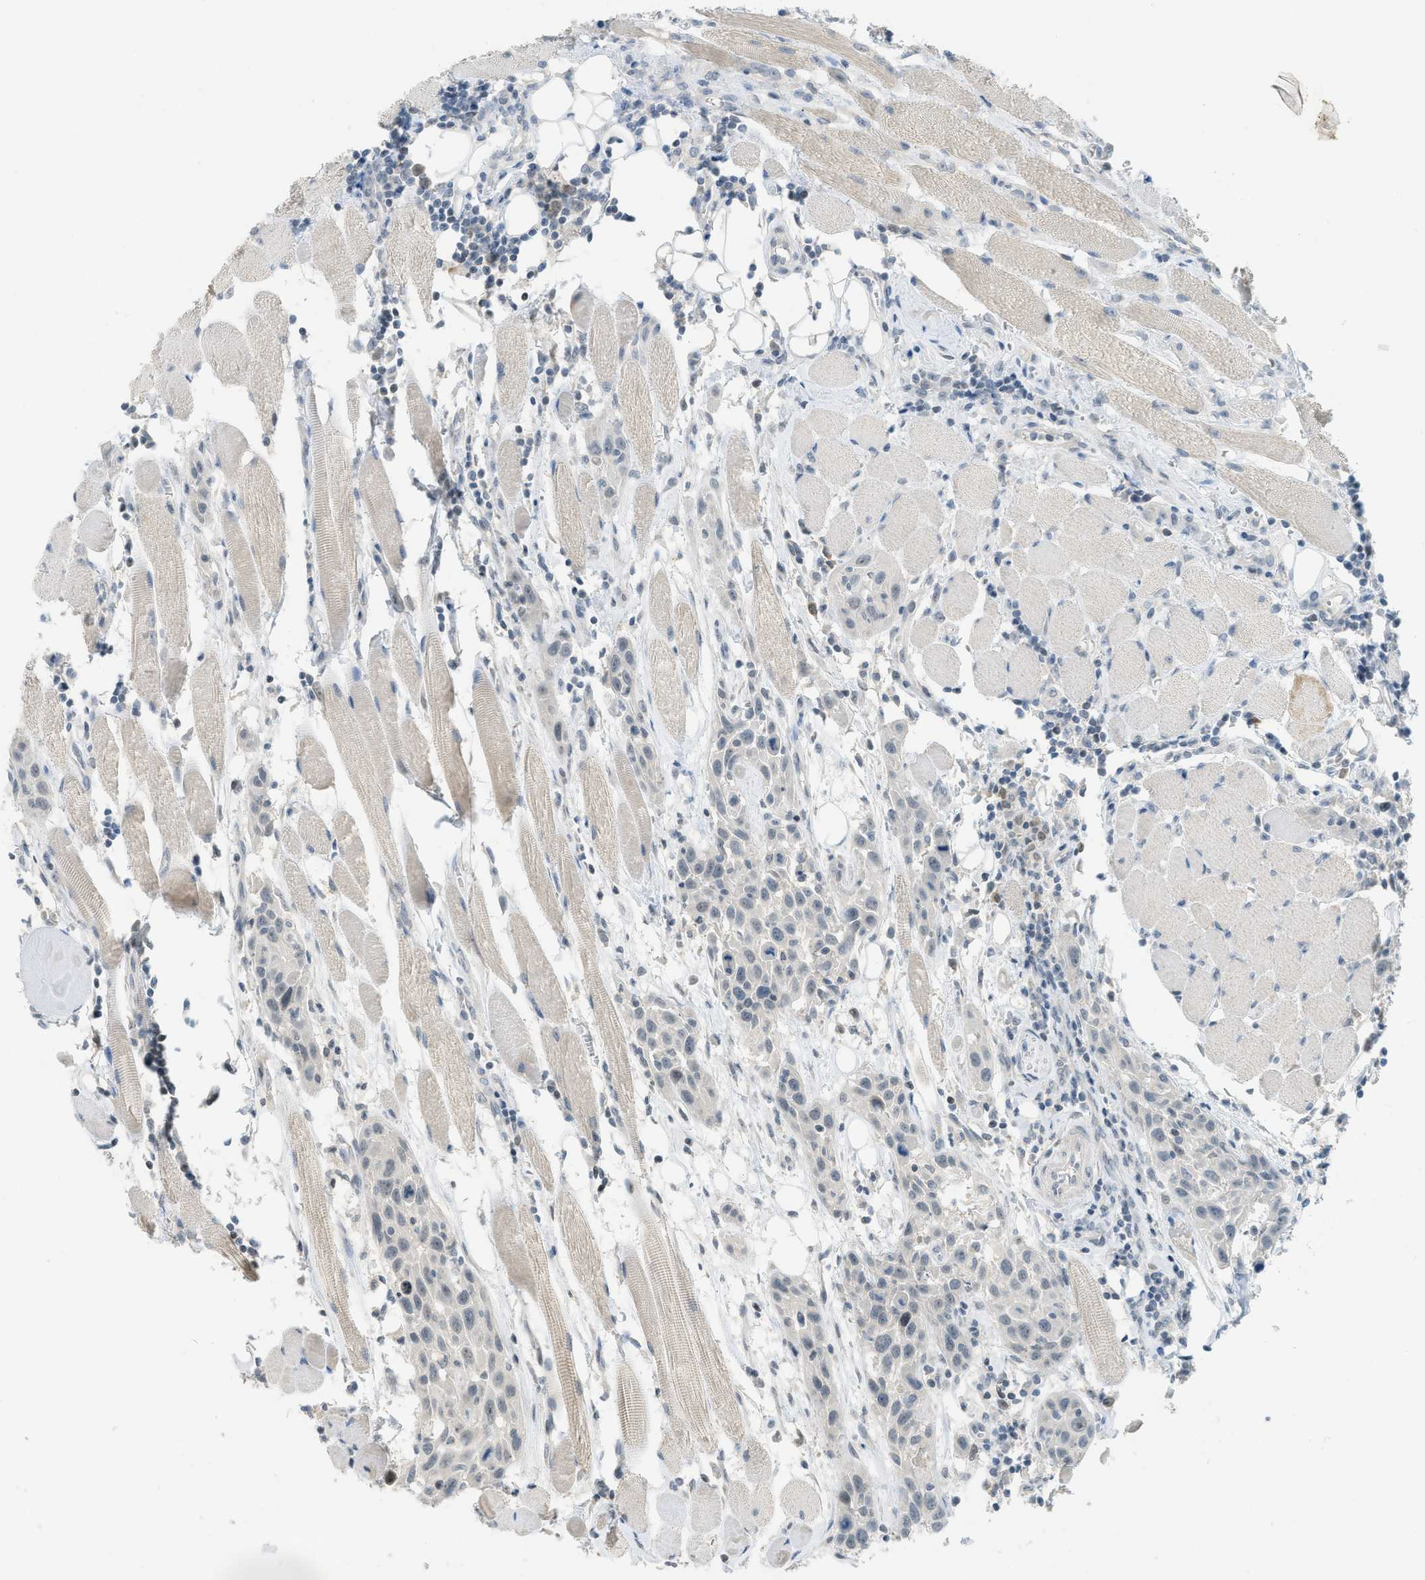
{"staining": {"intensity": "weak", "quantity": "<25%", "location": "cytoplasmic/membranous,nuclear"}, "tissue": "head and neck cancer", "cell_type": "Tumor cells", "image_type": "cancer", "snomed": [{"axis": "morphology", "description": "Squamous cell carcinoma, NOS"}, {"axis": "topography", "description": "Oral tissue"}, {"axis": "topography", "description": "Head-Neck"}], "caption": "A high-resolution photomicrograph shows immunohistochemistry (IHC) staining of head and neck cancer, which demonstrates no significant positivity in tumor cells. Brightfield microscopy of IHC stained with DAB (3,3'-diaminobenzidine) (brown) and hematoxylin (blue), captured at high magnification.", "gene": "TXNDC2", "patient": {"sex": "female", "age": 50}}